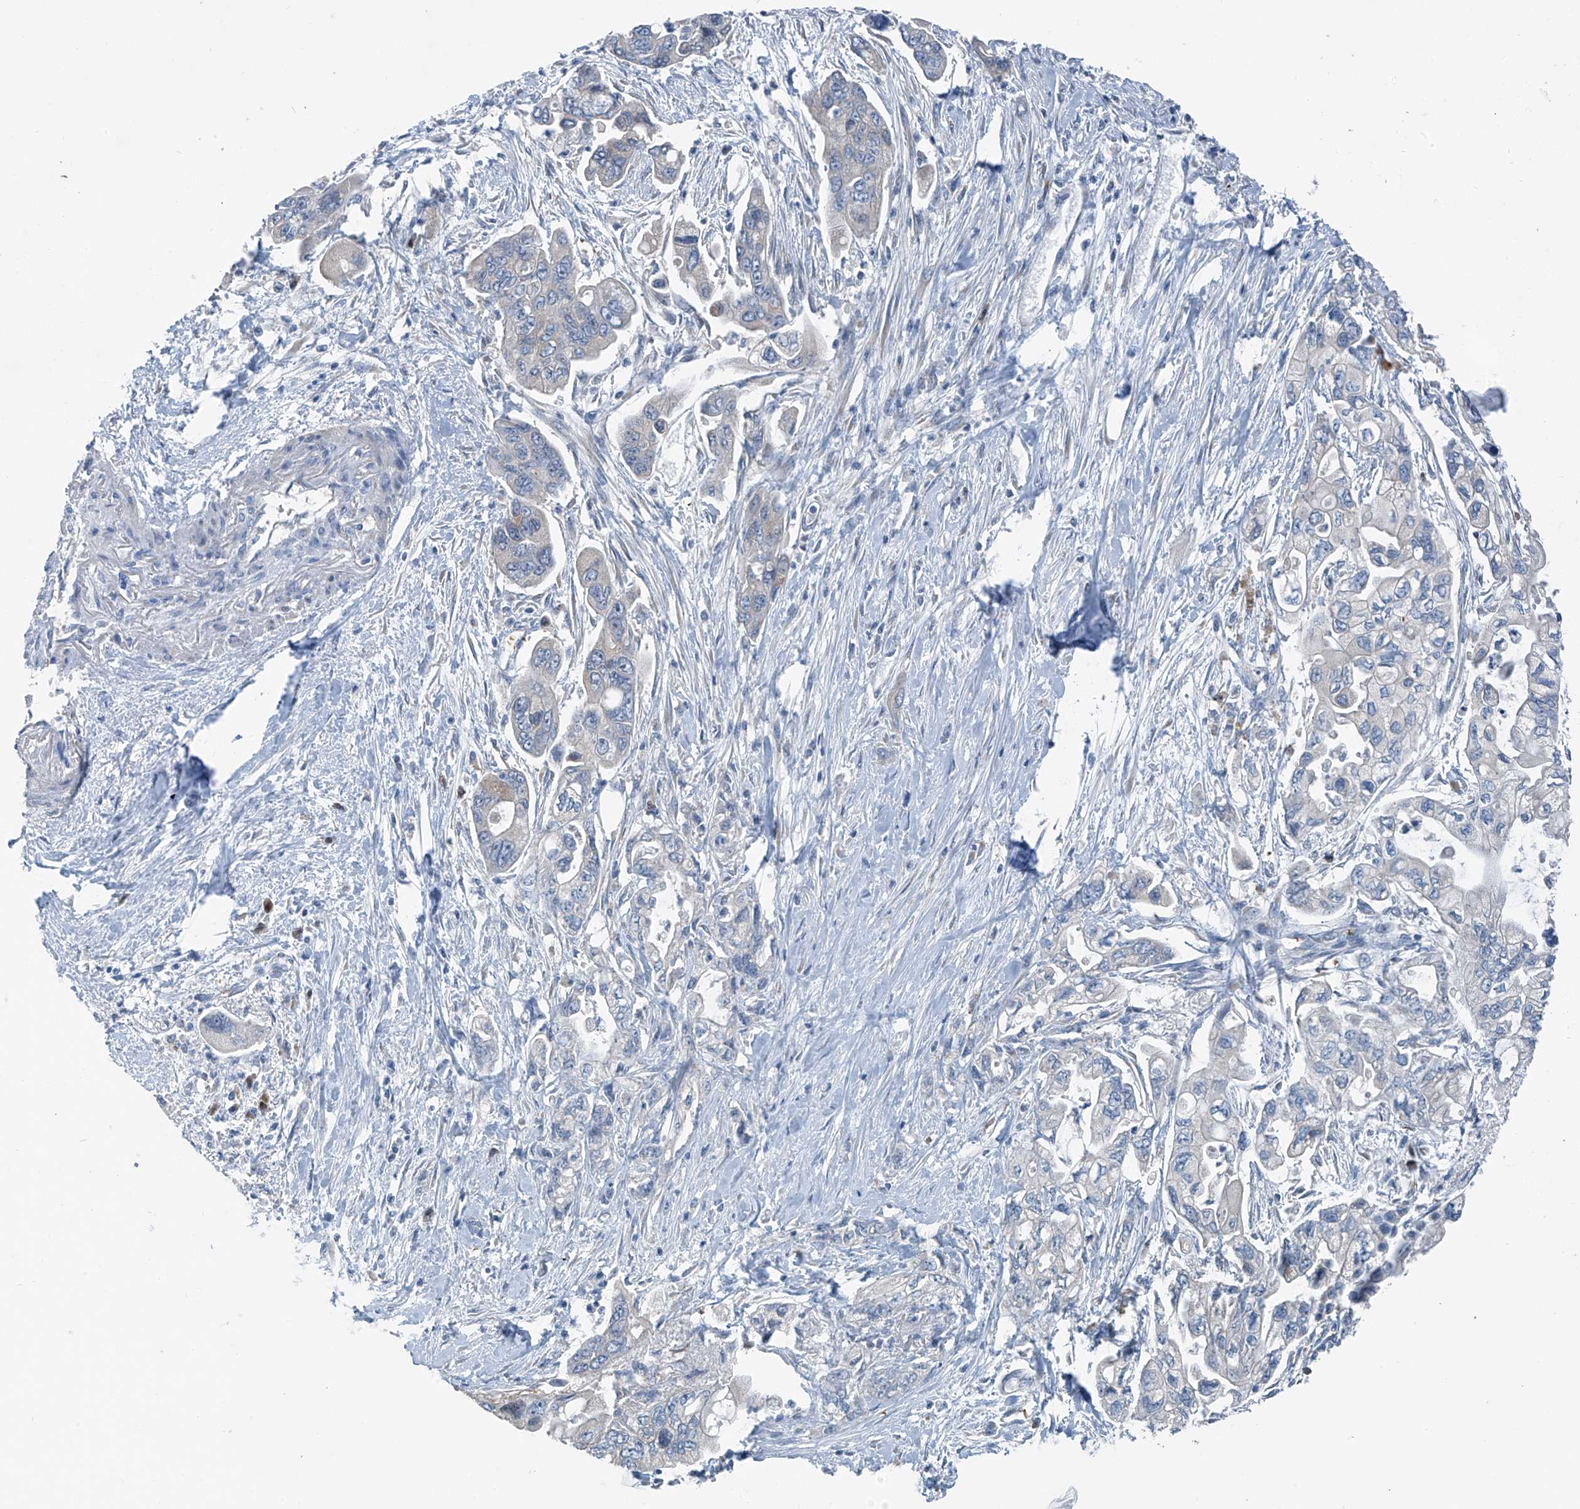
{"staining": {"intensity": "negative", "quantity": "none", "location": "none"}, "tissue": "pancreatic cancer", "cell_type": "Tumor cells", "image_type": "cancer", "snomed": [{"axis": "morphology", "description": "Adenocarcinoma, NOS"}, {"axis": "topography", "description": "Pancreas"}], "caption": "Tumor cells show no significant protein staining in adenocarcinoma (pancreatic).", "gene": "SLC12A6", "patient": {"sex": "male", "age": 70}}